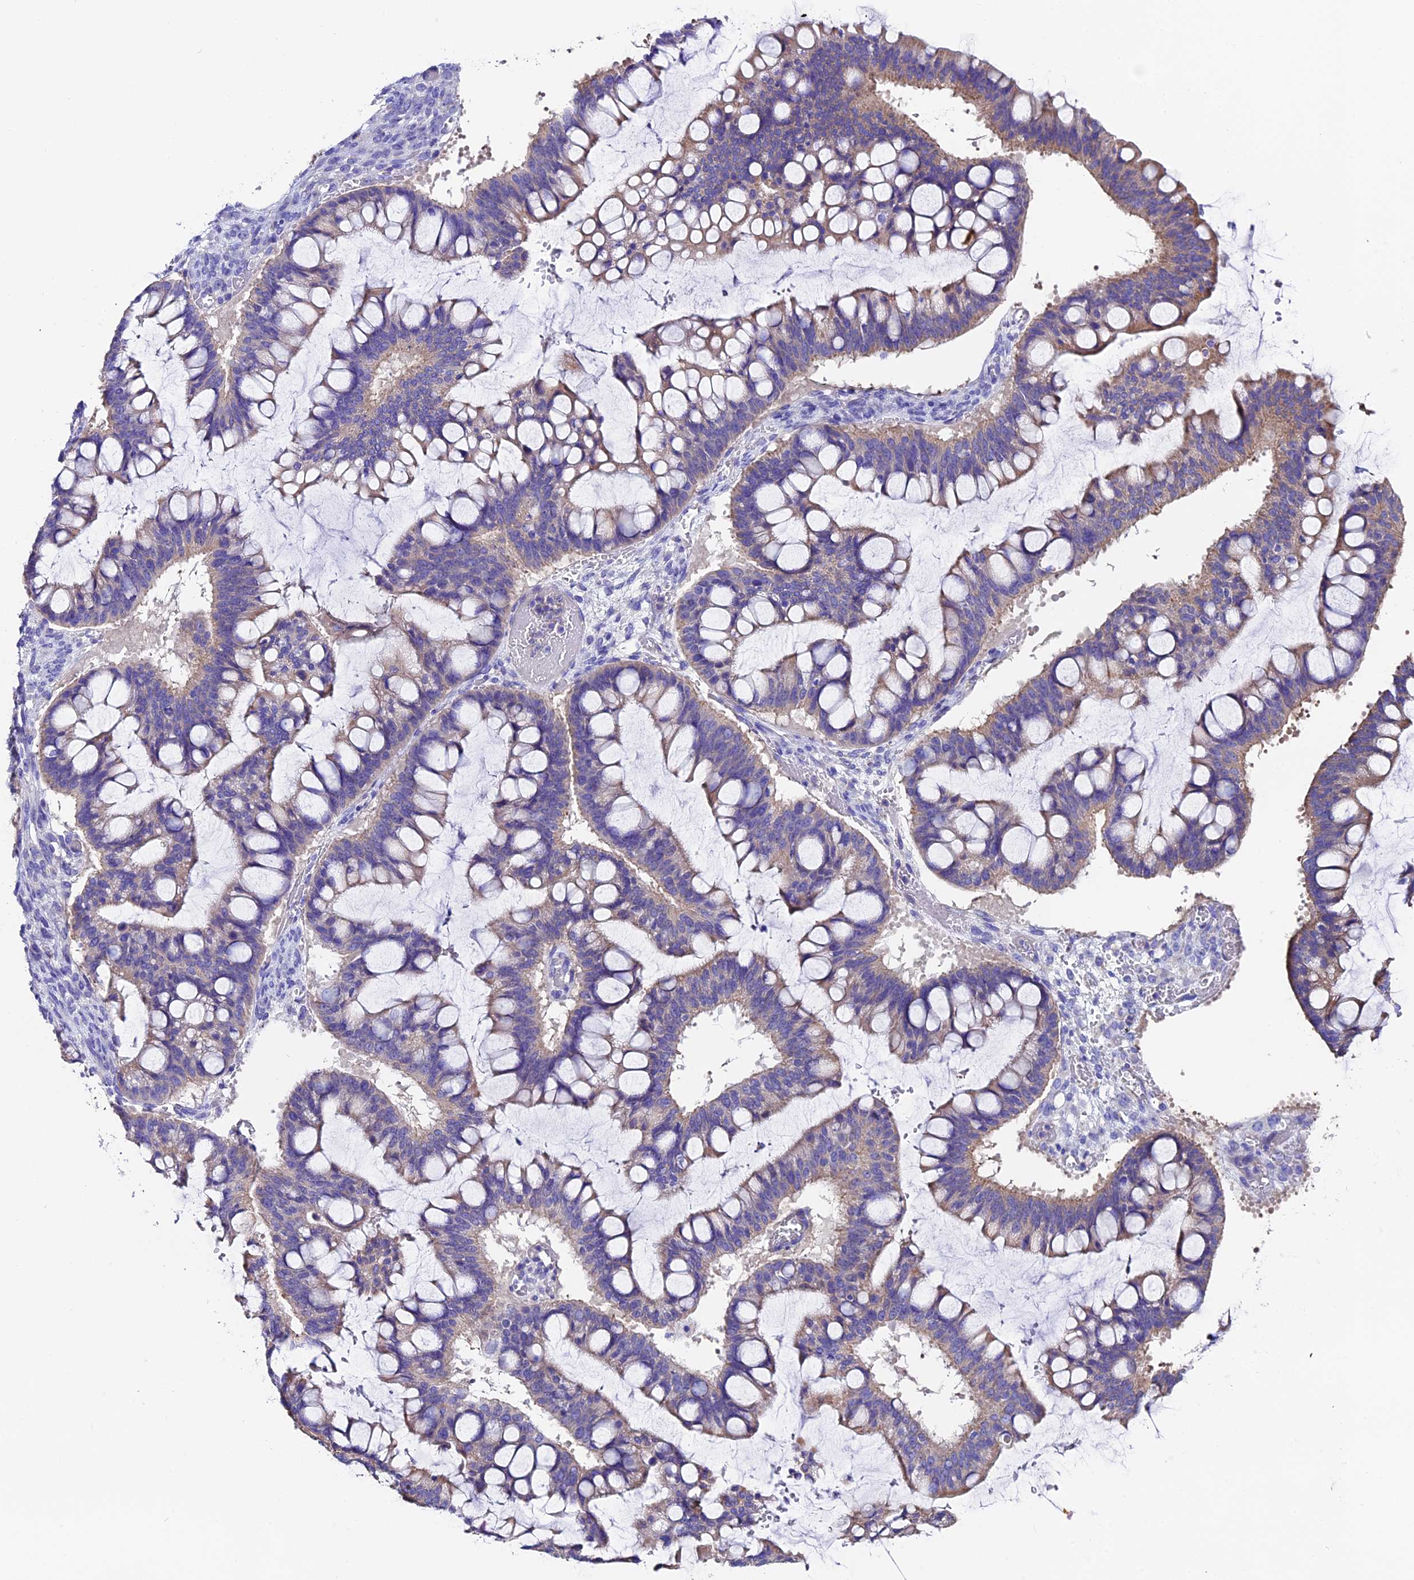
{"staining": {"intensity": "moderate", "quantity": "25%-75%", "location": "cytoplasmic/membranous"}, "tissue": "ovarian cancer", "cell_type": "Tumor cells", "image_type": "cancer", "snomed": [{"axis": "morphology", "description": "Cystadenocarcinoma, mucinous, NOS"}, {"axis": "topography", "description": "Ovary"}], "caption": "Protein staining displays moderate cytoplasmic/membranous expression in about 25%-75% of tumor cells in ovarian cancer (mucinous cystadenocarcinoma).", "gene": "COMTD1", "patient": {"sex": "female", "age": 73}}